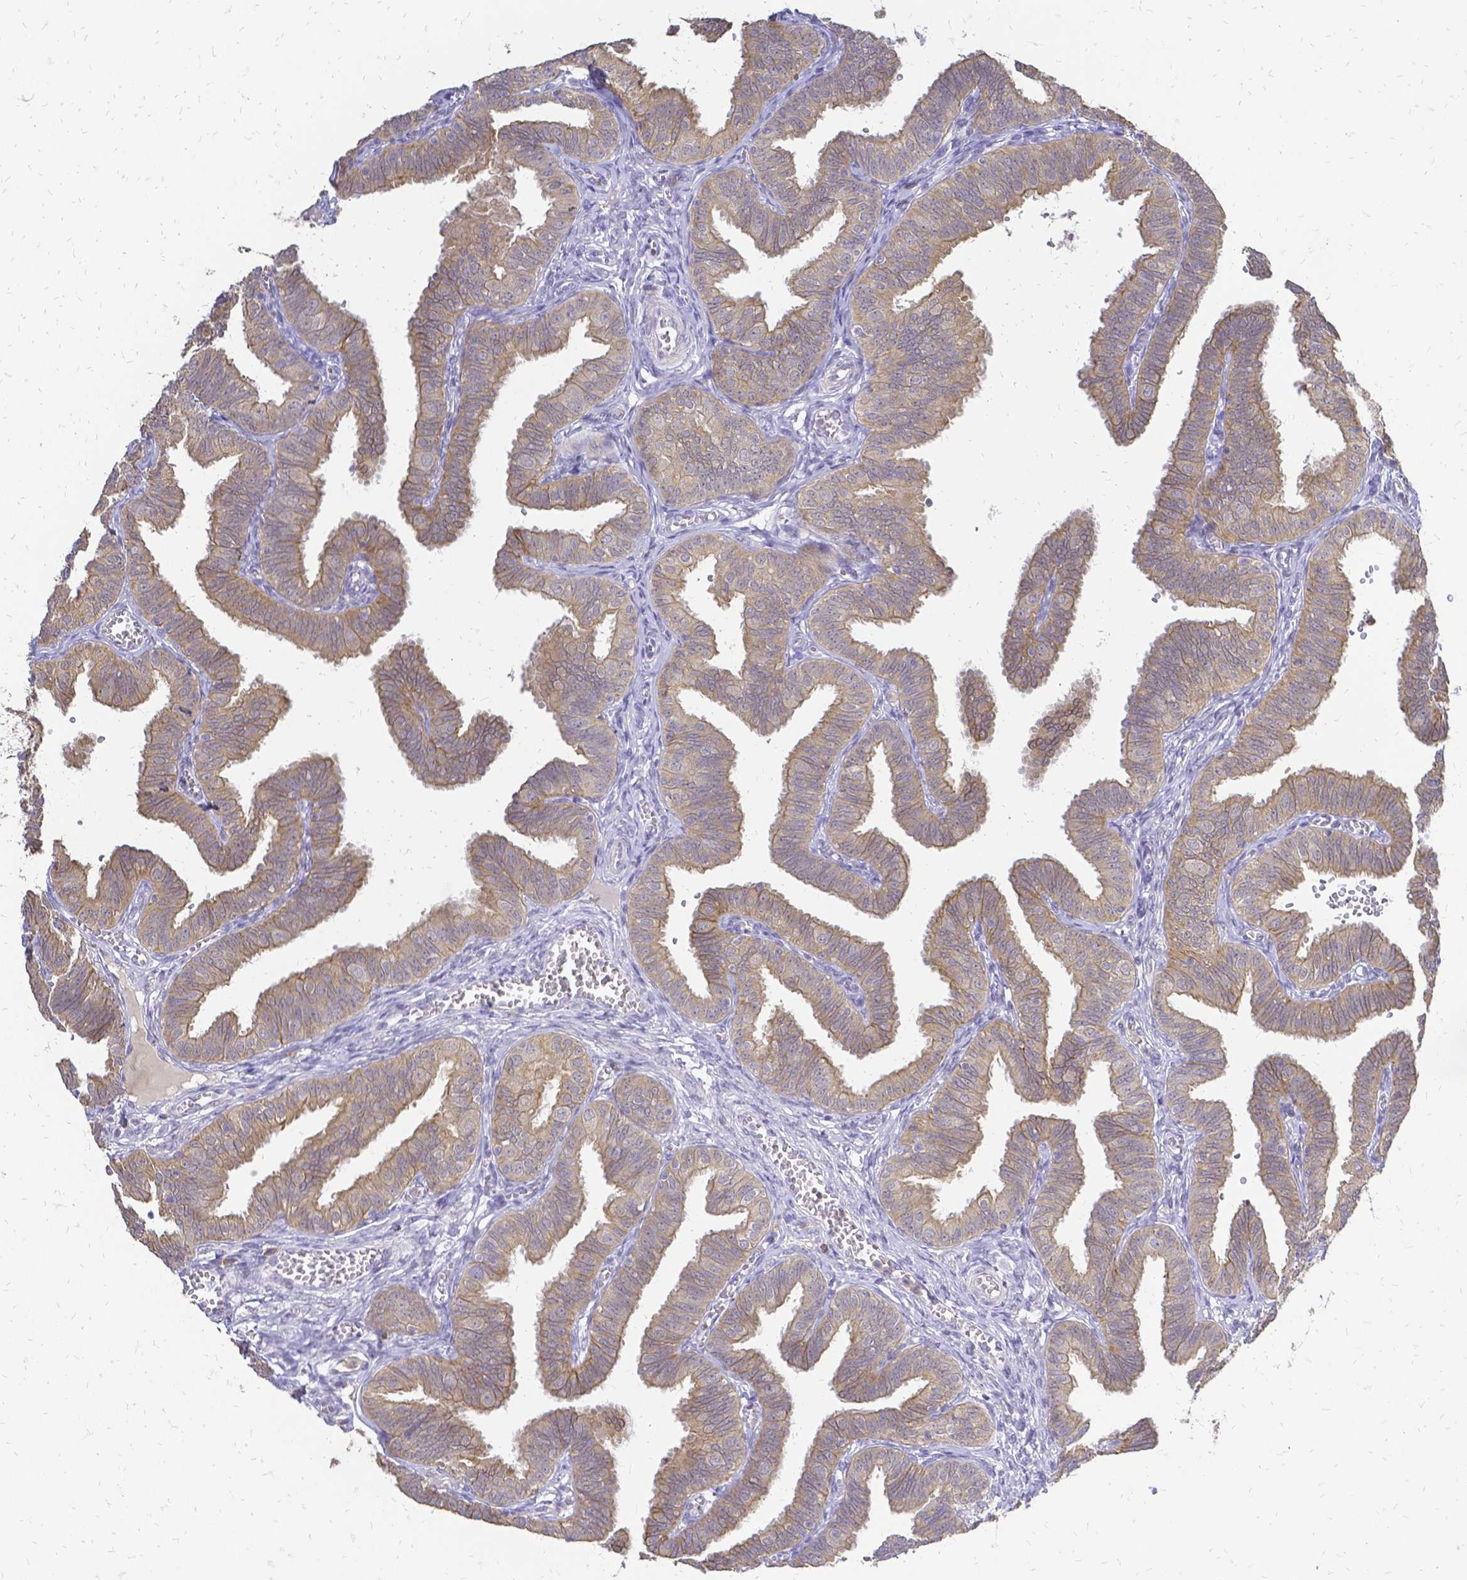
{"staining": {"intensity": "moderate", "quantity": "25%-75%", "location": "cytoplasmic/membranous"}, "tissue": "fallopian tube", "cell_type": "Glandular cells", "image_type": "normal", "snomed": [{"axis": "morphology", "description": "Normal tissue, NOS"}, {"axis": "topography", "description": "Fallopian tube"}], "caption": "An immunohistochemistry (IHC) photomicrograph of benign tissue is shown. Protein staining in brown labels moderate cytoplasmic/membranous positivity in fallopian tube within glandular cells.", "gene": "CIB1", "patient": {"sex": "female", "age": 25}}